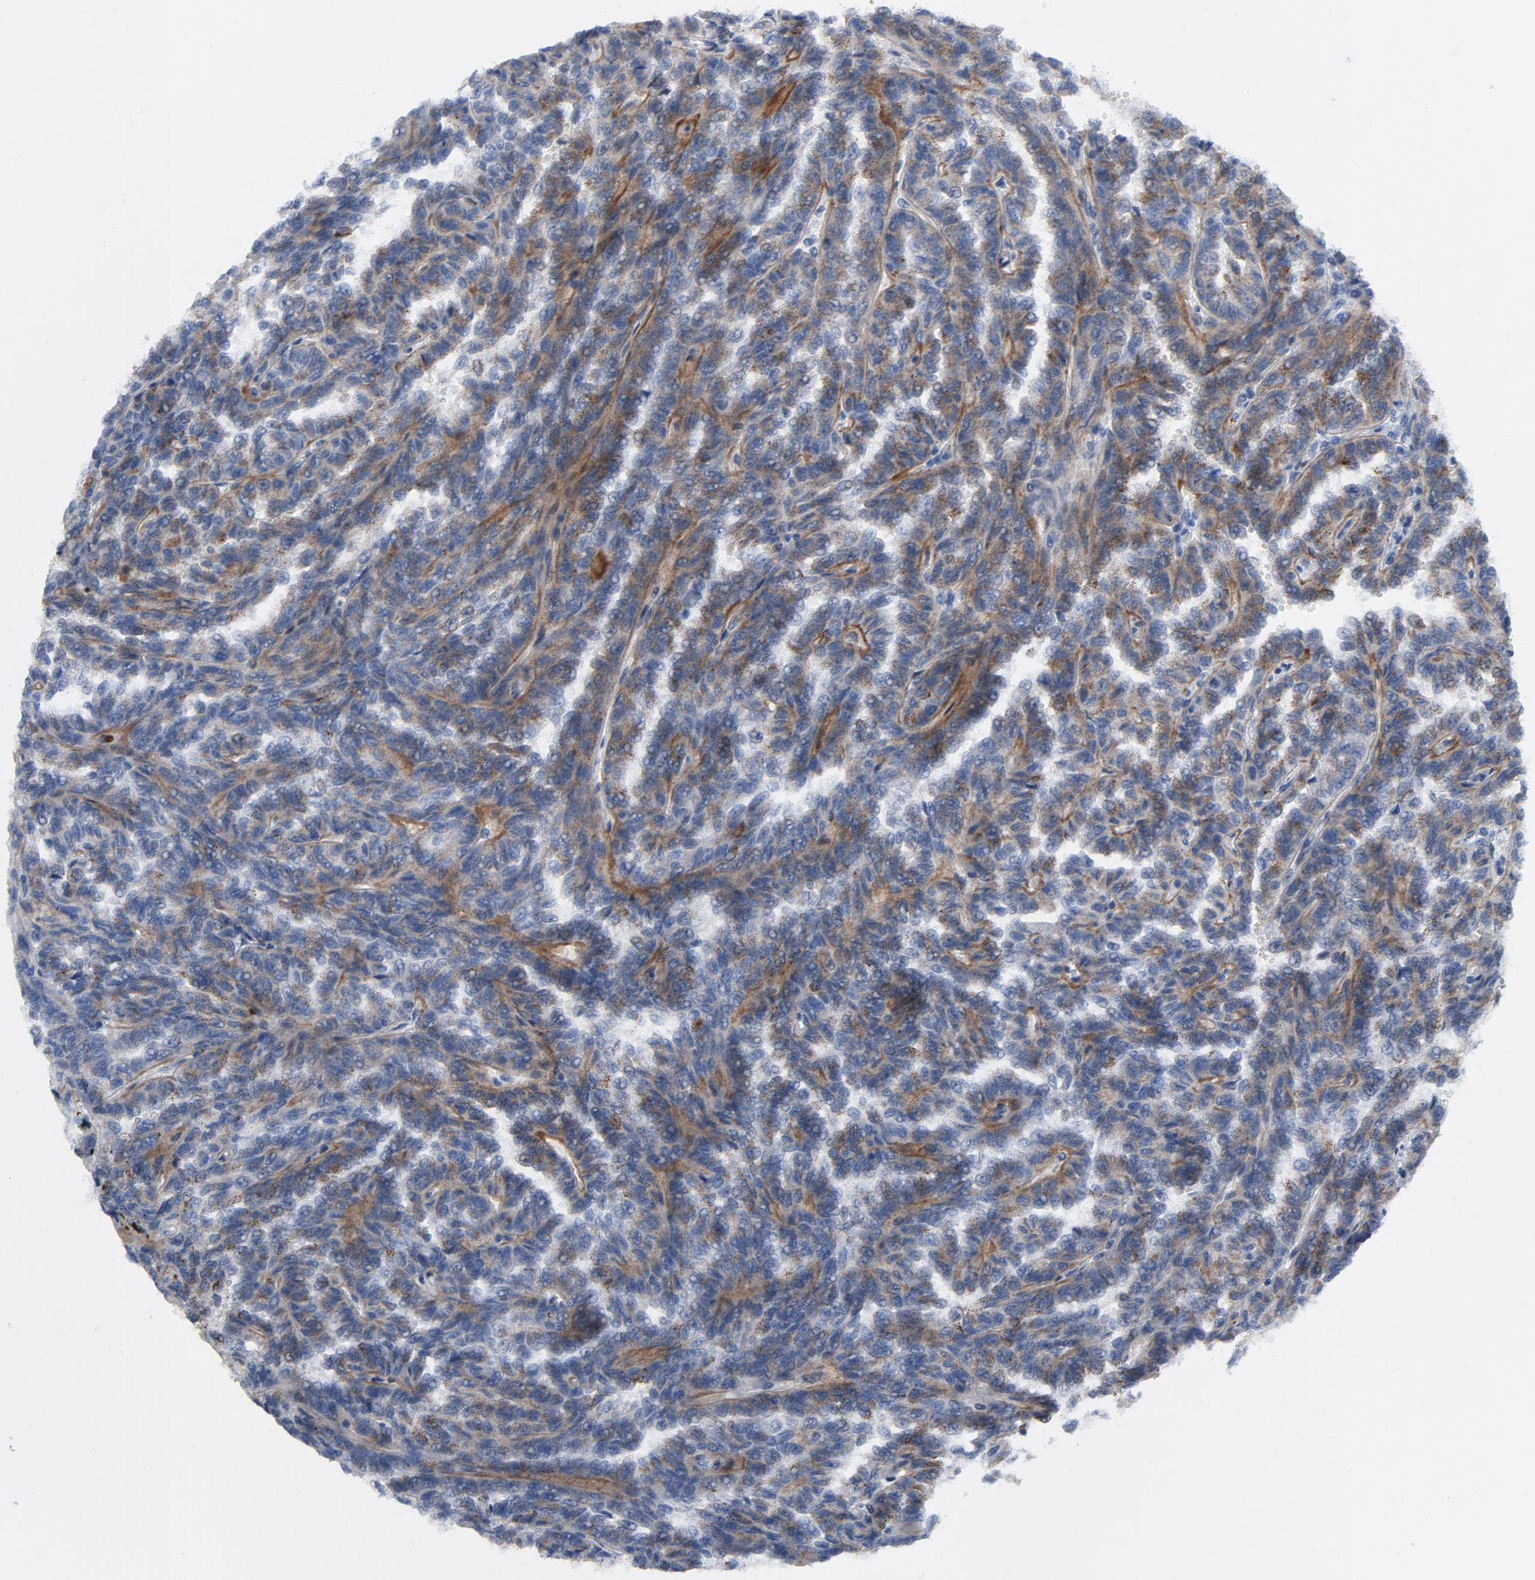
{"staining": {"intensity": "negative", "quantity": "none", "location": "none"}, "tissue": "renal cancer", "cell_type": "Tumor cells", "image_type": "cancer", "snomed": [{"axis": "morphology", "description": "Inflammation, NOS"}, {"axis": "morphology", "description": "Adenocarcinoma, NOS"}, {"axis": "topography", "description": "Kidney"}], "caption": "The image shows no significant staining in tumor cells of adenocarcinoma (renal).", "gene": "LAMC1", "patient": {"sex": "male", "age": 68}}